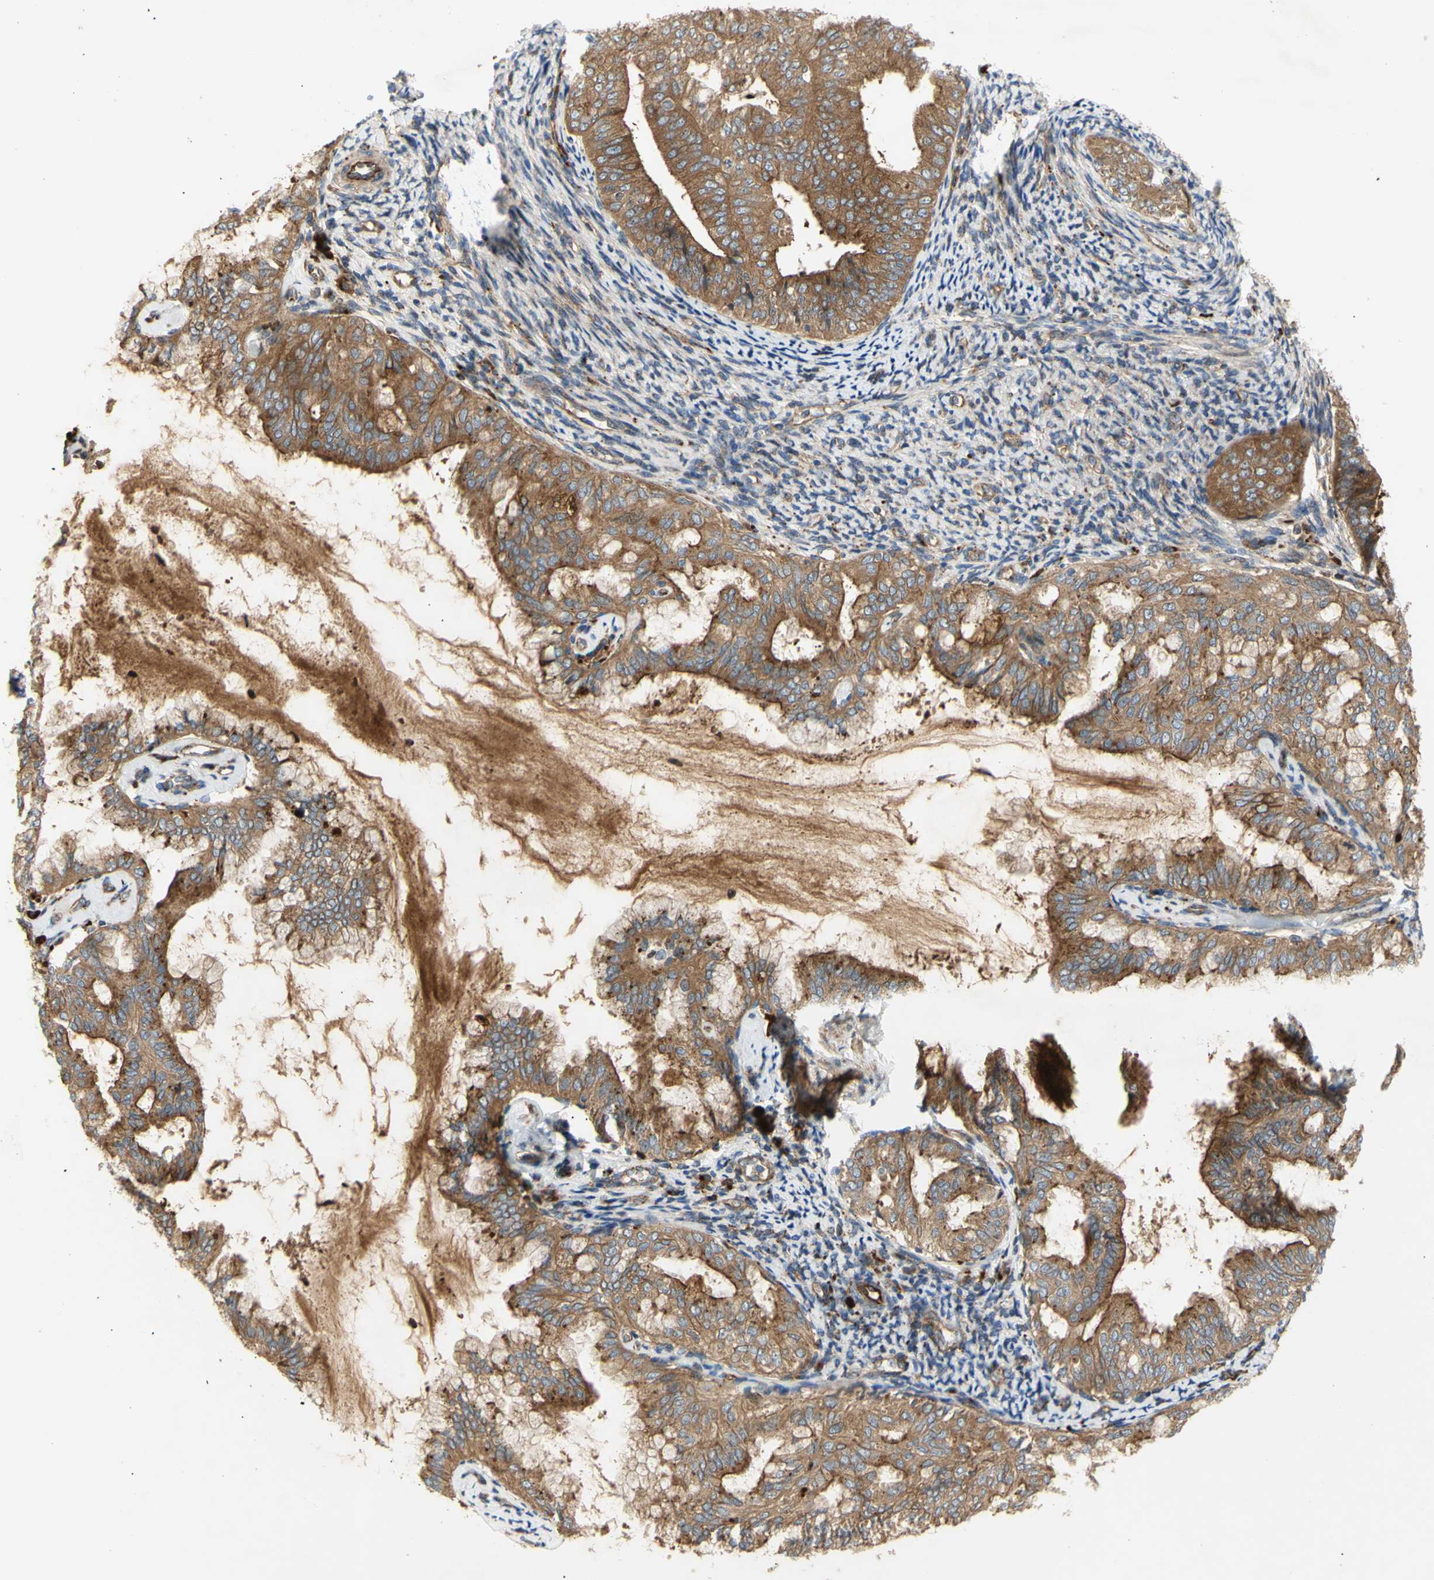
{"staining": {"intensity": "moderate", "quantity": ">75%", "location": "cytoplasmic/membranous"}, "tissue": "endometrial cancer", "cell_type": "Tumor cells", "image_type": "cancer", "snomed": [{"axis": "morphology", "description": "Adenocarcinoma, NOS"}, {"axis": "topography", "description": "Endometrium"}], "caption": "DAB (3,3'-diaminobenzidine) immunohistochemical staining of human endometrial cancer (adenocarcinoma) displays moderate cytoplasmic/membranous protein positivity in about >75% of tumor cells.", "gene": "TUBG2", "patient": {"sex": "female", "age": 63}}